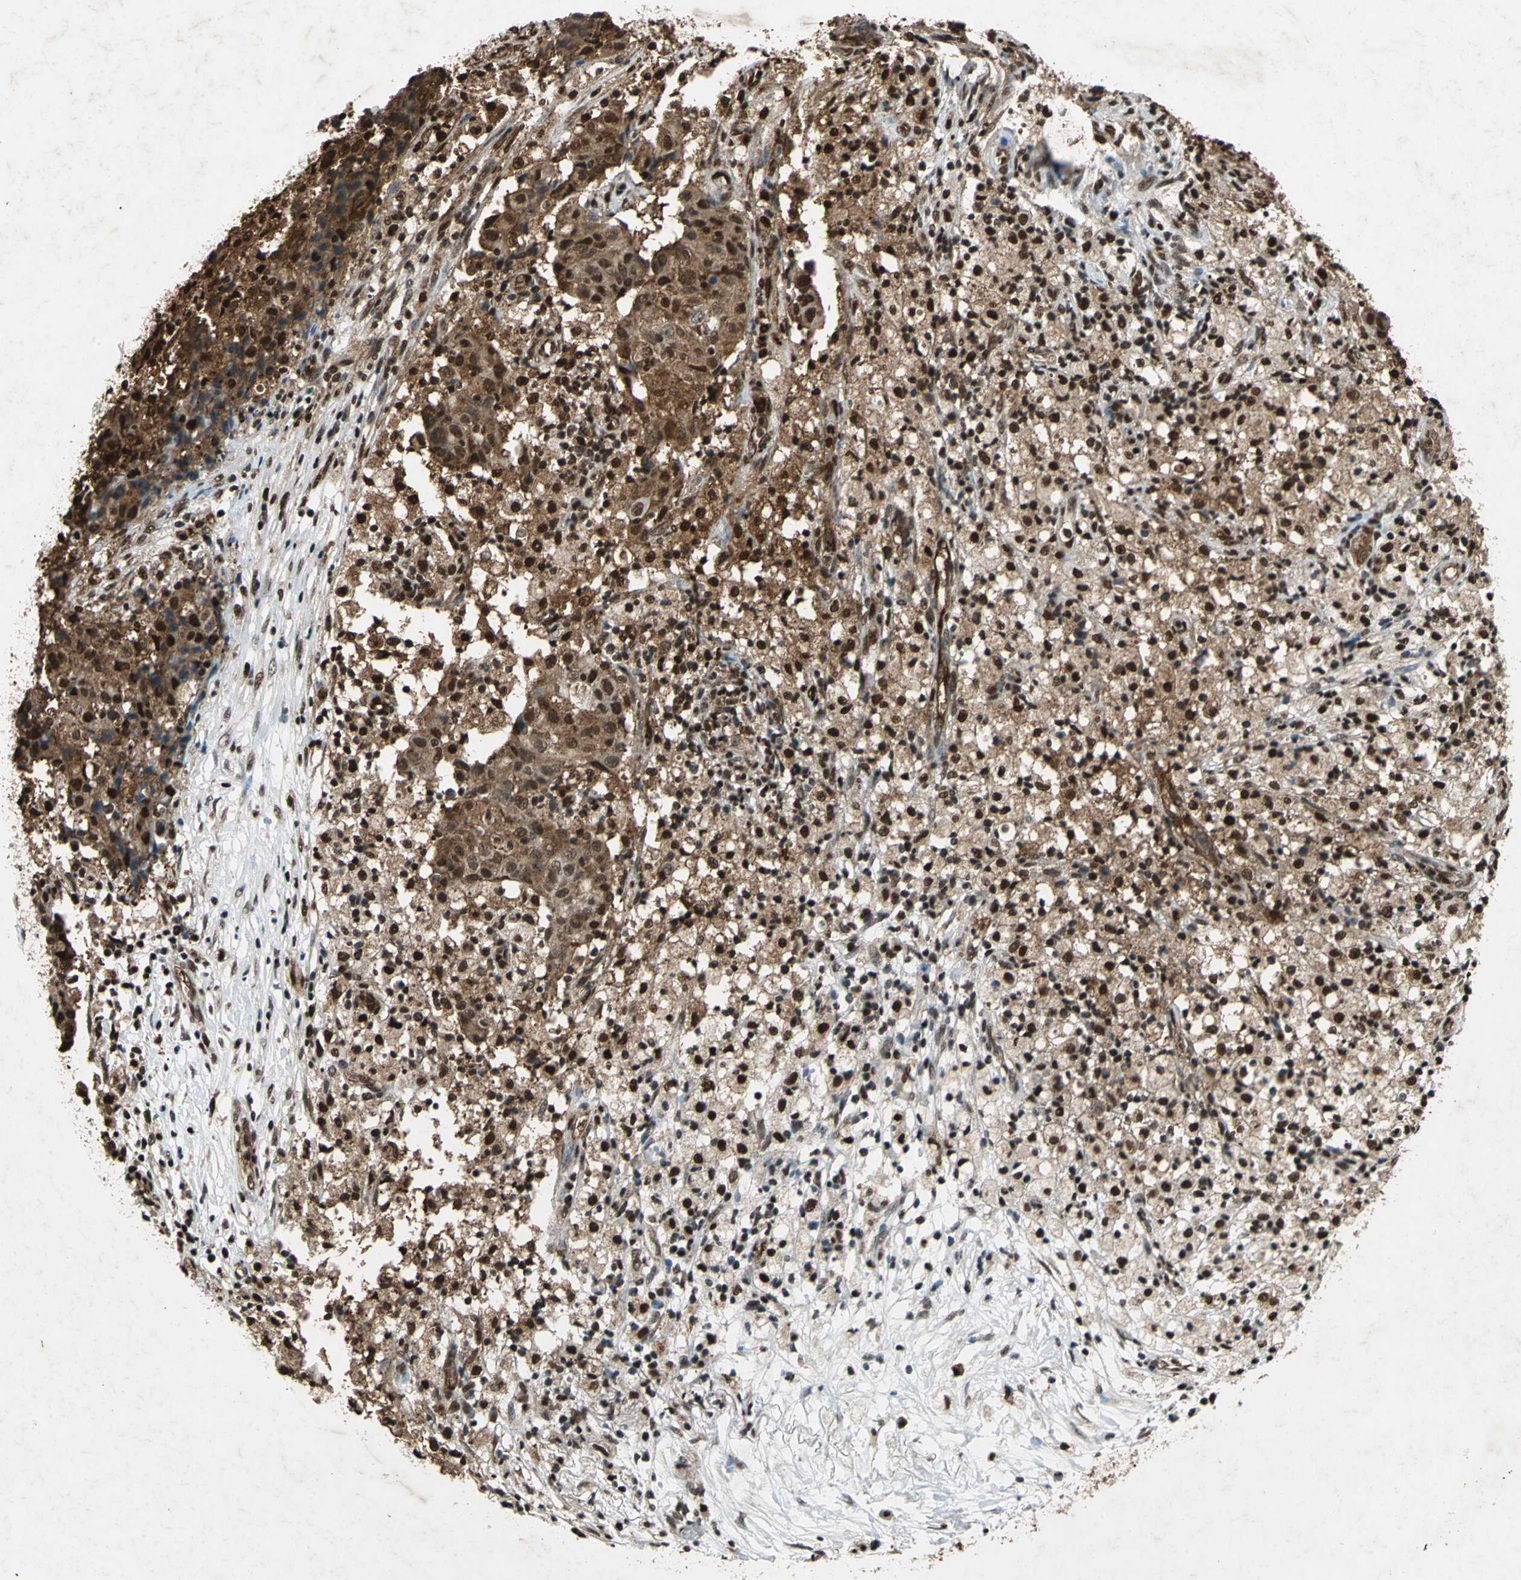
{"staining": {"intensity": "strong", "quantity": ">75%", "location": "cytoplasmic/membranous,nuclear"}, "tissue": "ovarian cancer", "cell_type": "Tumor cells", "image_type": "cancer", "snomed": [{"axis": "morphology", "description": "Carcinoma, endometroid"}, {"axis": "topography", "description": "Ovary"}], "caption": "Immunohistochemistry (IHC) staining of ovarian endometroid carcinoma, which demonstrates high levels of strong cytoplasmic/membranous and nuclear staining in about >75% of tumor cells indicating strong cytoplasmic/membranous and nuclear protein staining. The staining was performed using DAB (brown) for protein detection and nuclei were counterstained in hematoxylin (blue).", "gene": "ANP32A", "patient": {"sex": "female", "age": 42}}